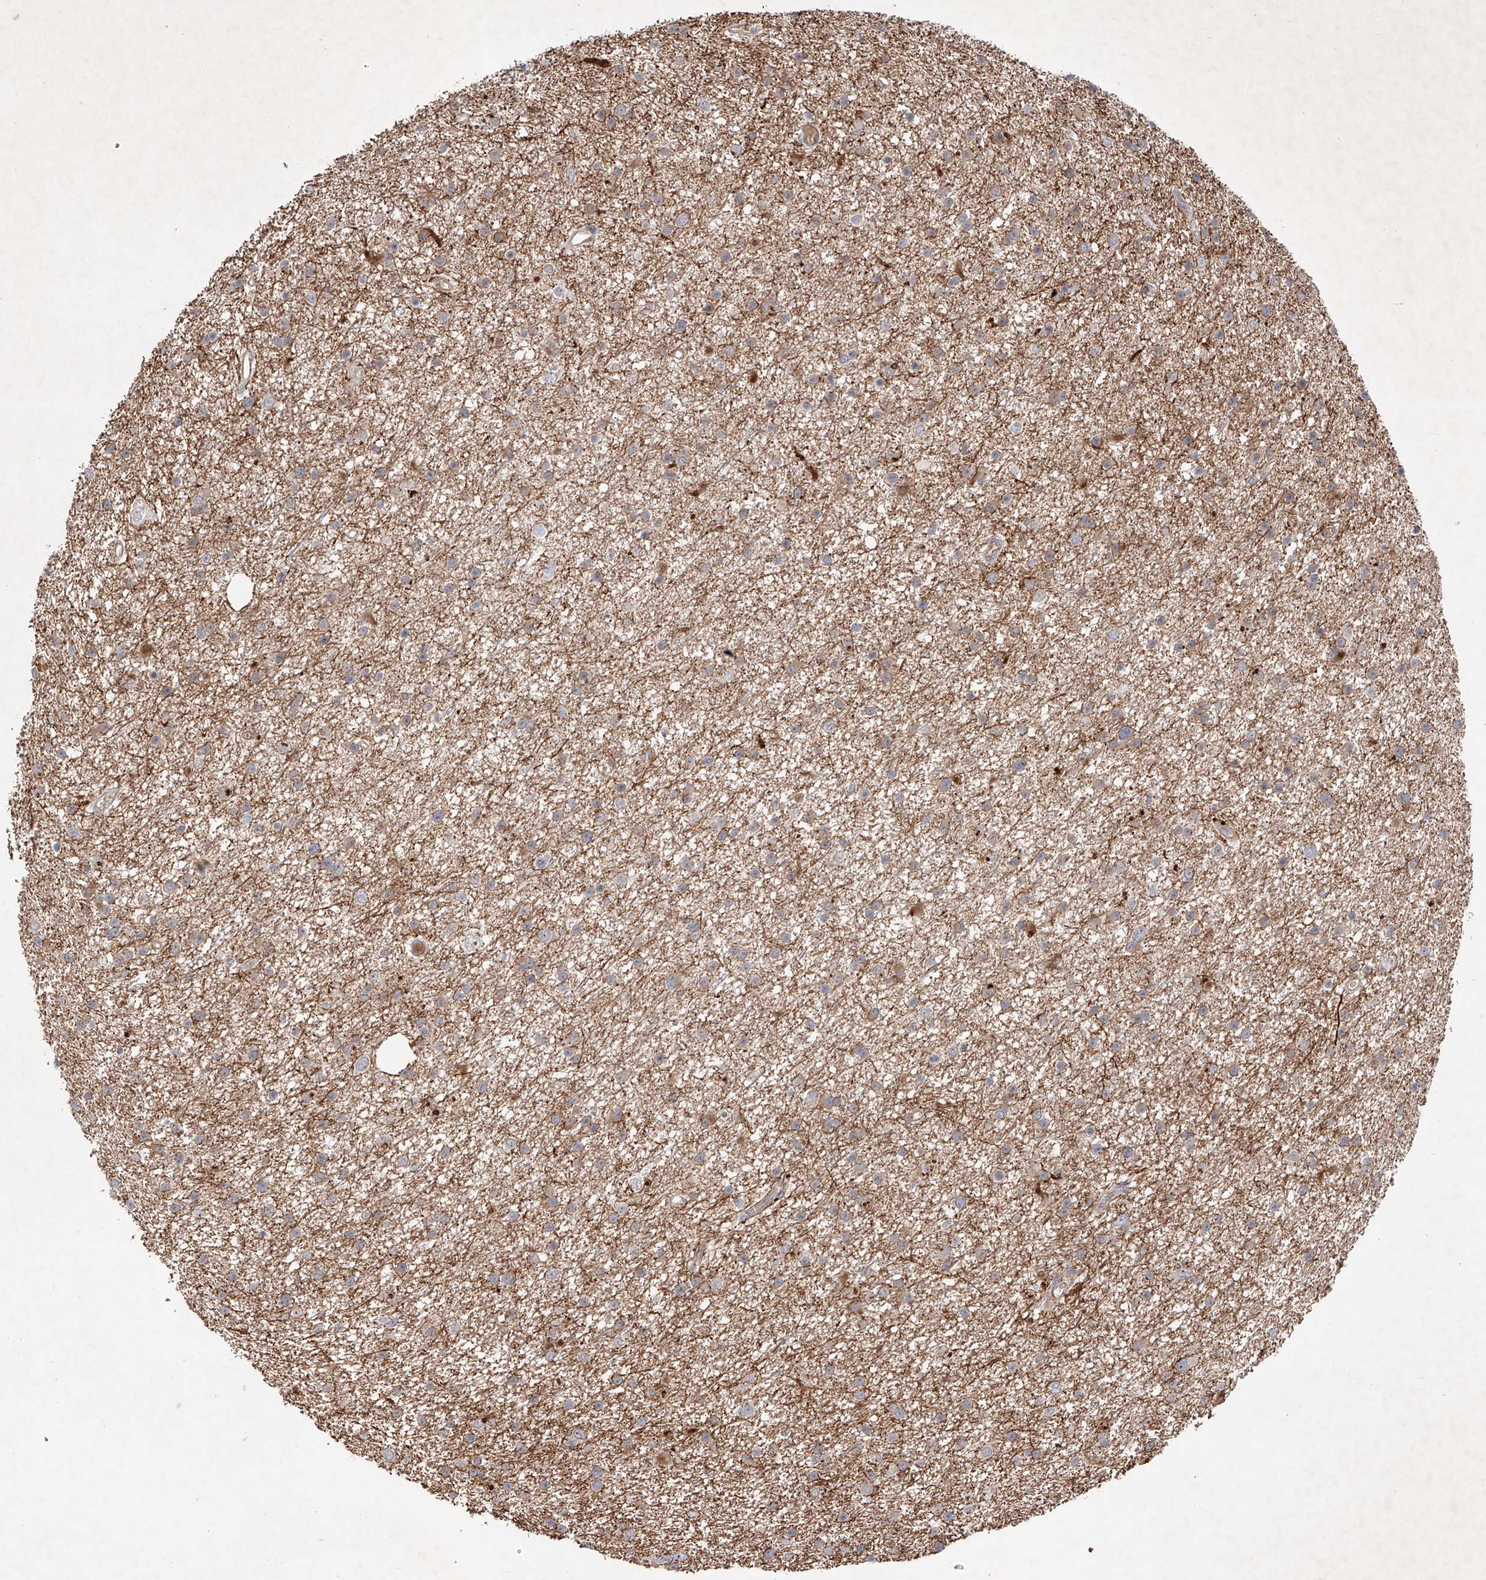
{"staining": {"intensity": "weak", "quantity": "25%-75%", "location": "cytoplasmic/membranous"}, "tissue": "glioma", "cell_type": "Tumor cells", "image_type": "cancer", "snomed": [{"axis": "morphology", "description": "Glioma, malignant, Low grade"}, {"axis": "topography", "description": "Cerebral cortex"}], "caption": "Protein expression analysis of glioma shows weak cytoplasmic/membranous positivity in approximately 25%-75% of tumor cells.", "gene": "FAM135A", "patient": {"sex": "female", "age": 39}}